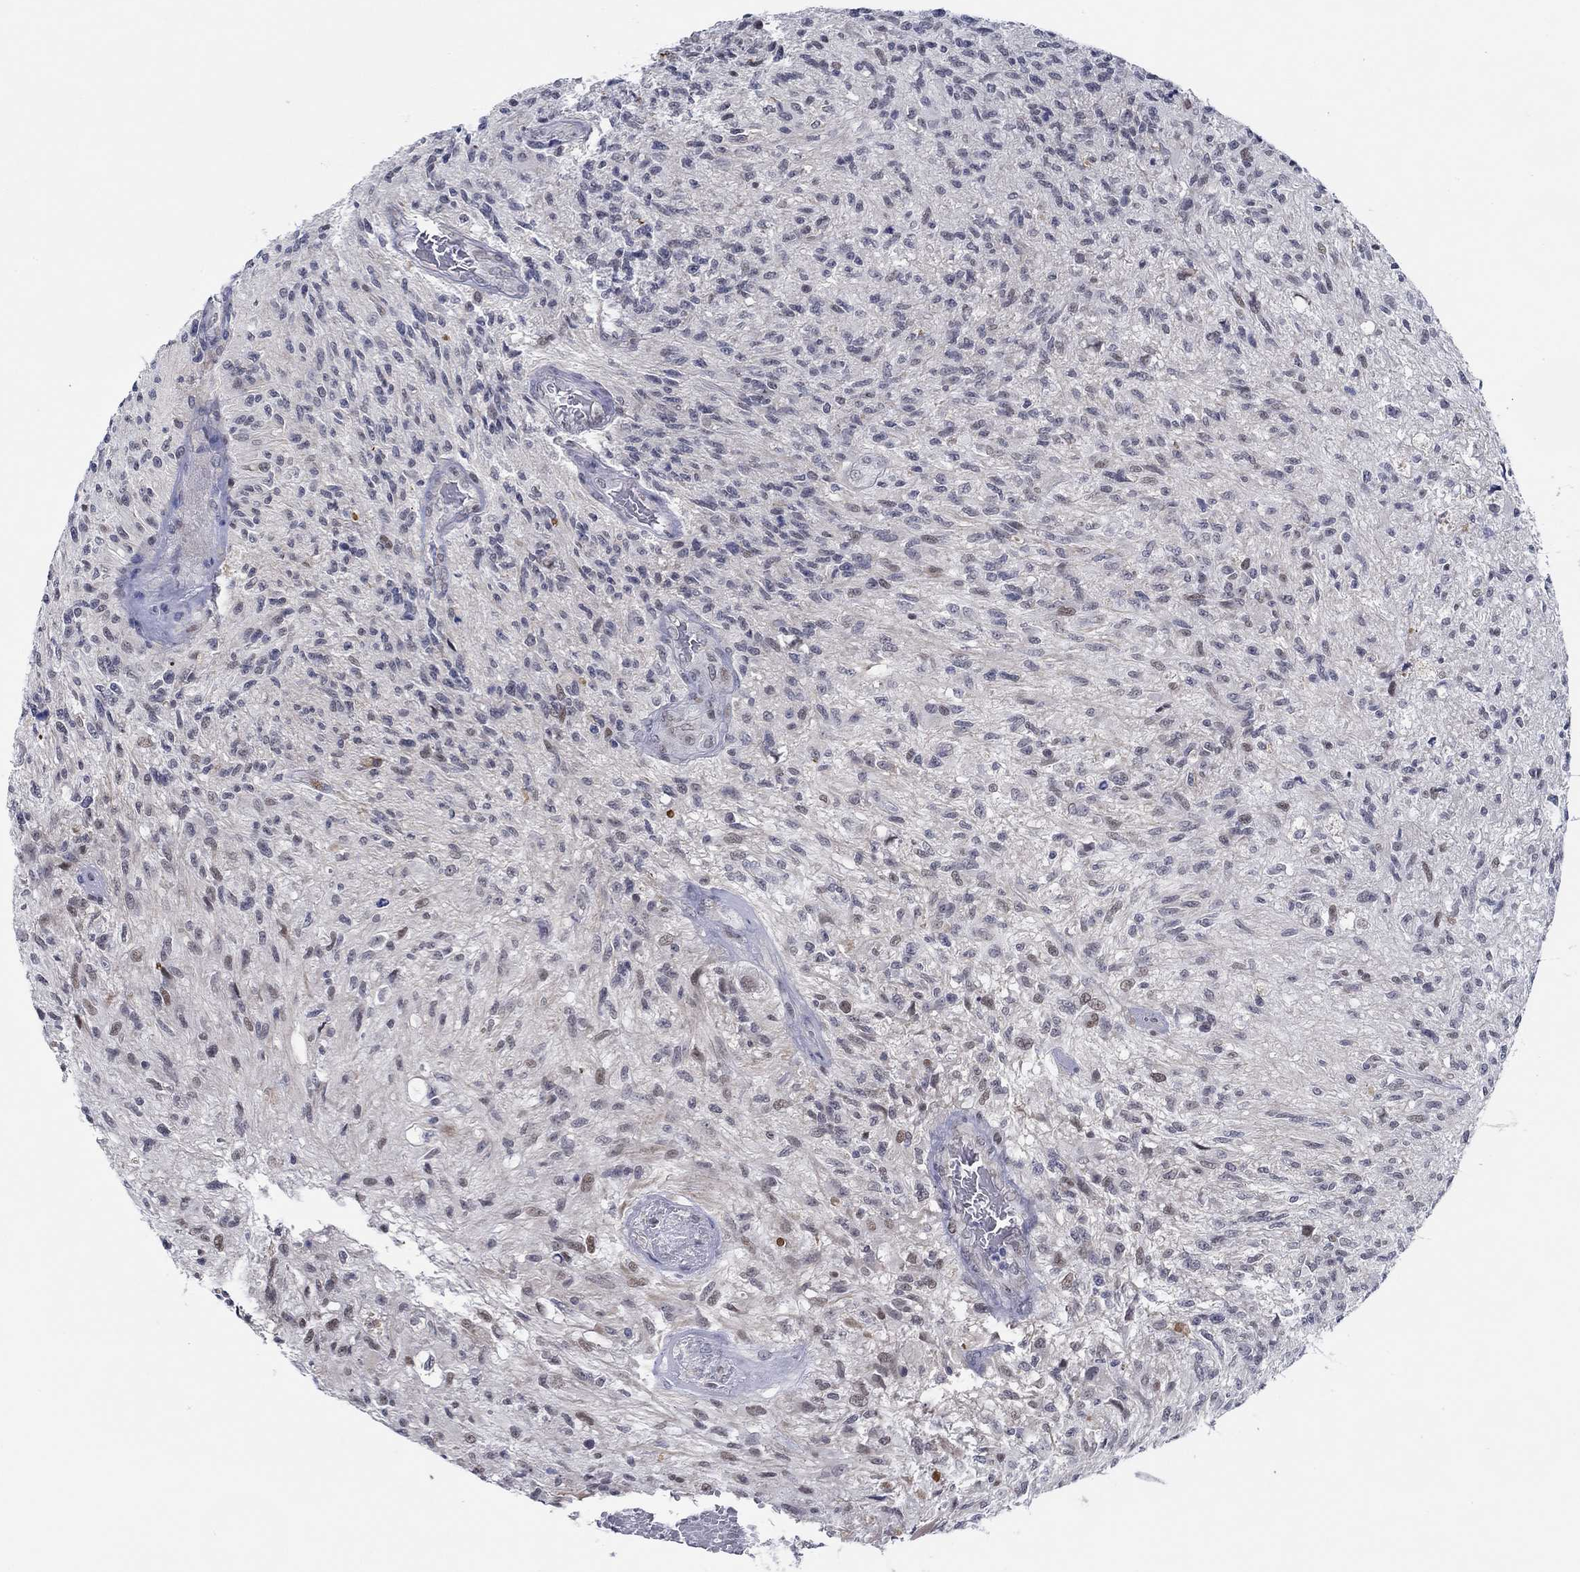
{"staining": {"intensity": "negative", "quantity": "none", "location": "none"}, "tissue": "glioma", "cell_type": "Tumor cells", "image_type": "cancer", "snomed": [{"axis": "morphology", "description": "Glioma, malignant, High grade"}, {"axis": "topography", "description": "Brain"}], "caption": "Tumor cells are negative for brown protein staining in glioma. (Brightfield microscopy of DAB (3,3'-diaminobenzidine) immunohistochemistry at high magnification).", "gene": "SLC34A1", "patient": {"sex": "male", "age": 56}}